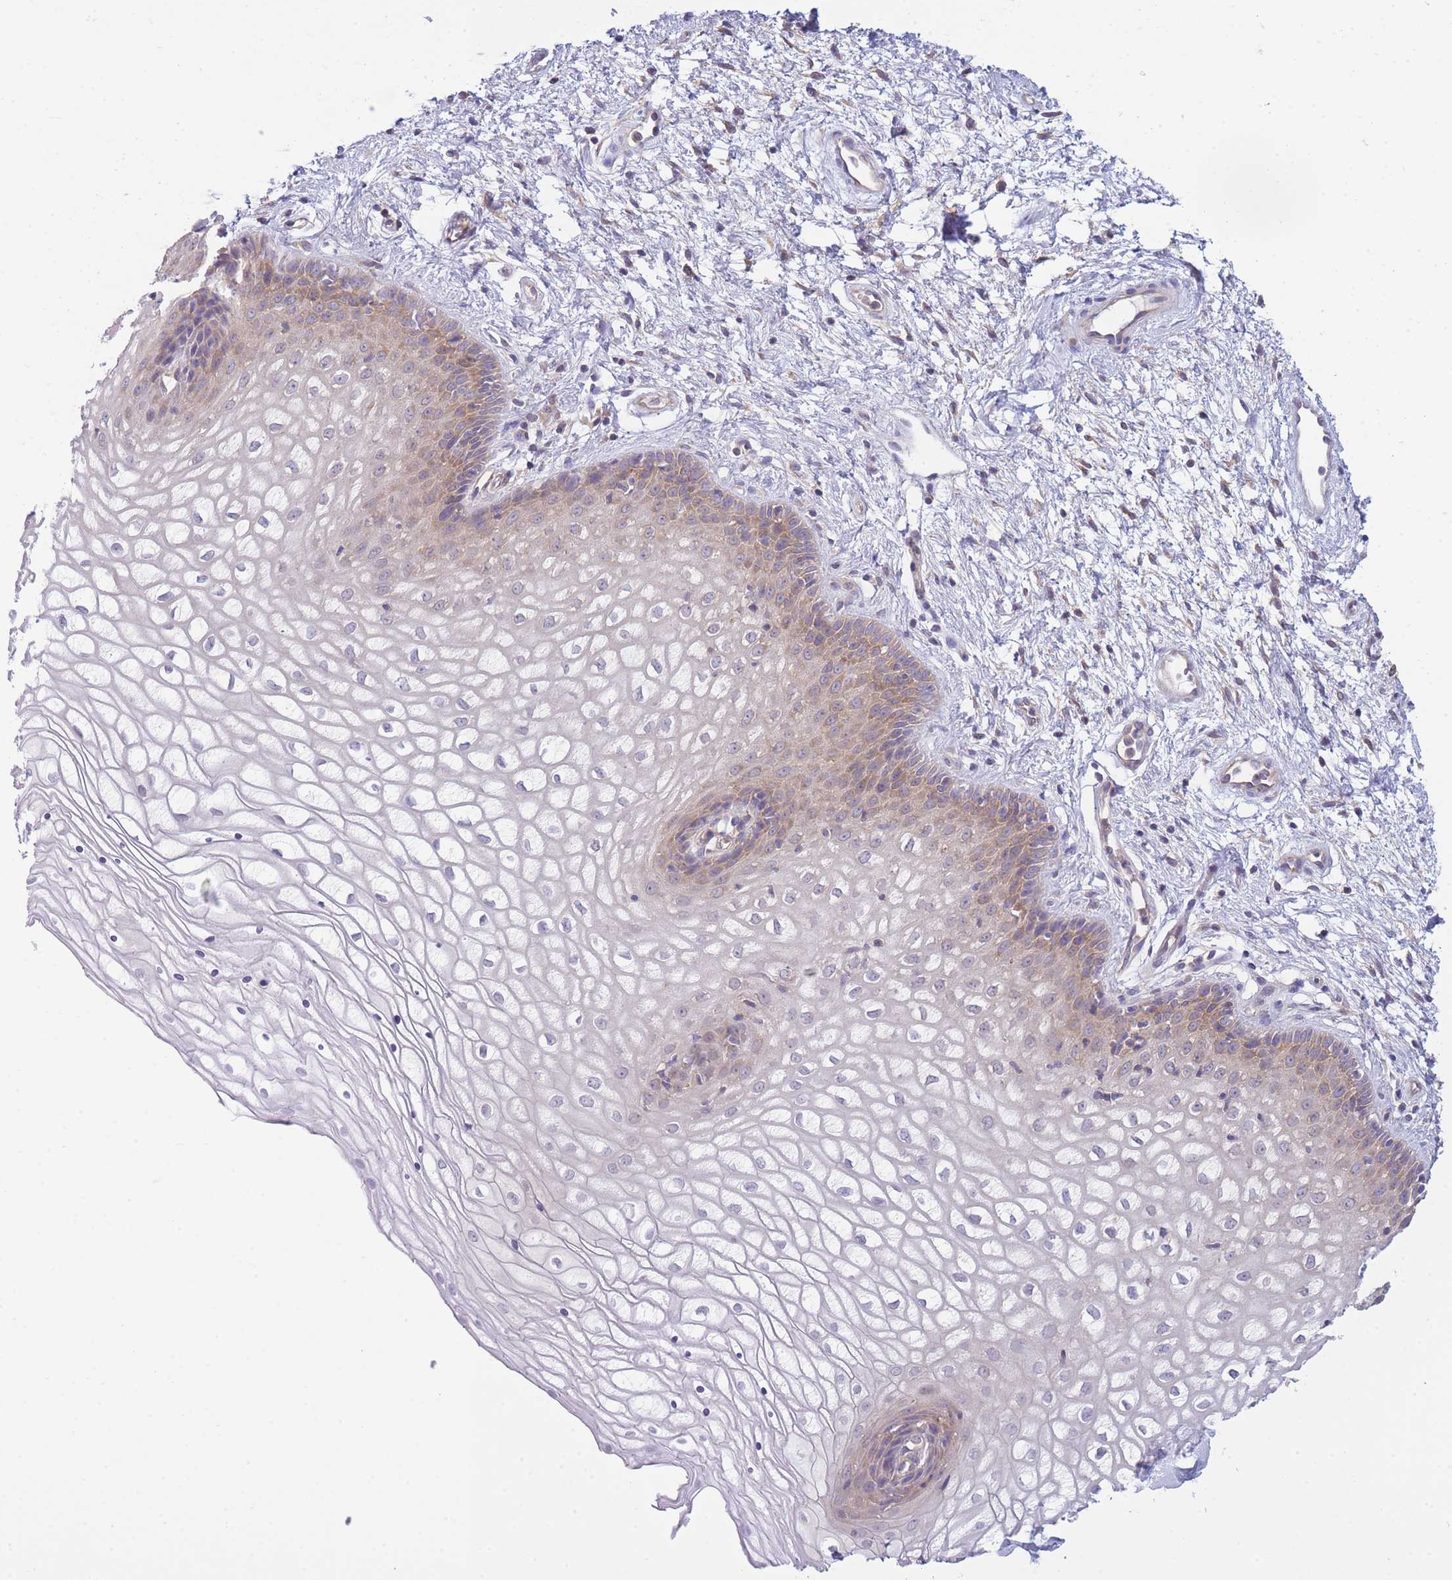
{"staining": {"intensity": "weak", "quantity": "25%-75%", "location": "cytoplasmic/membranous"}, "tissue": "vagina", "cell_type": "Squamous epithelial cells", "image_type": "normal", "snomed": [{"axis": "morphology", "description": "Normal tissue, NOS"}, {"axis": "topography", "description": "Vagina"}], "caption": "A high-resolution photomicrograph shows IHC staining of benign vagina, which demonstrates weak cytoplasmic/membranous expression in approximately 25%-75% of squamous epithelial cells.", "gene": "PFDN6", "patient": {"sex": "female", "age": 34}}